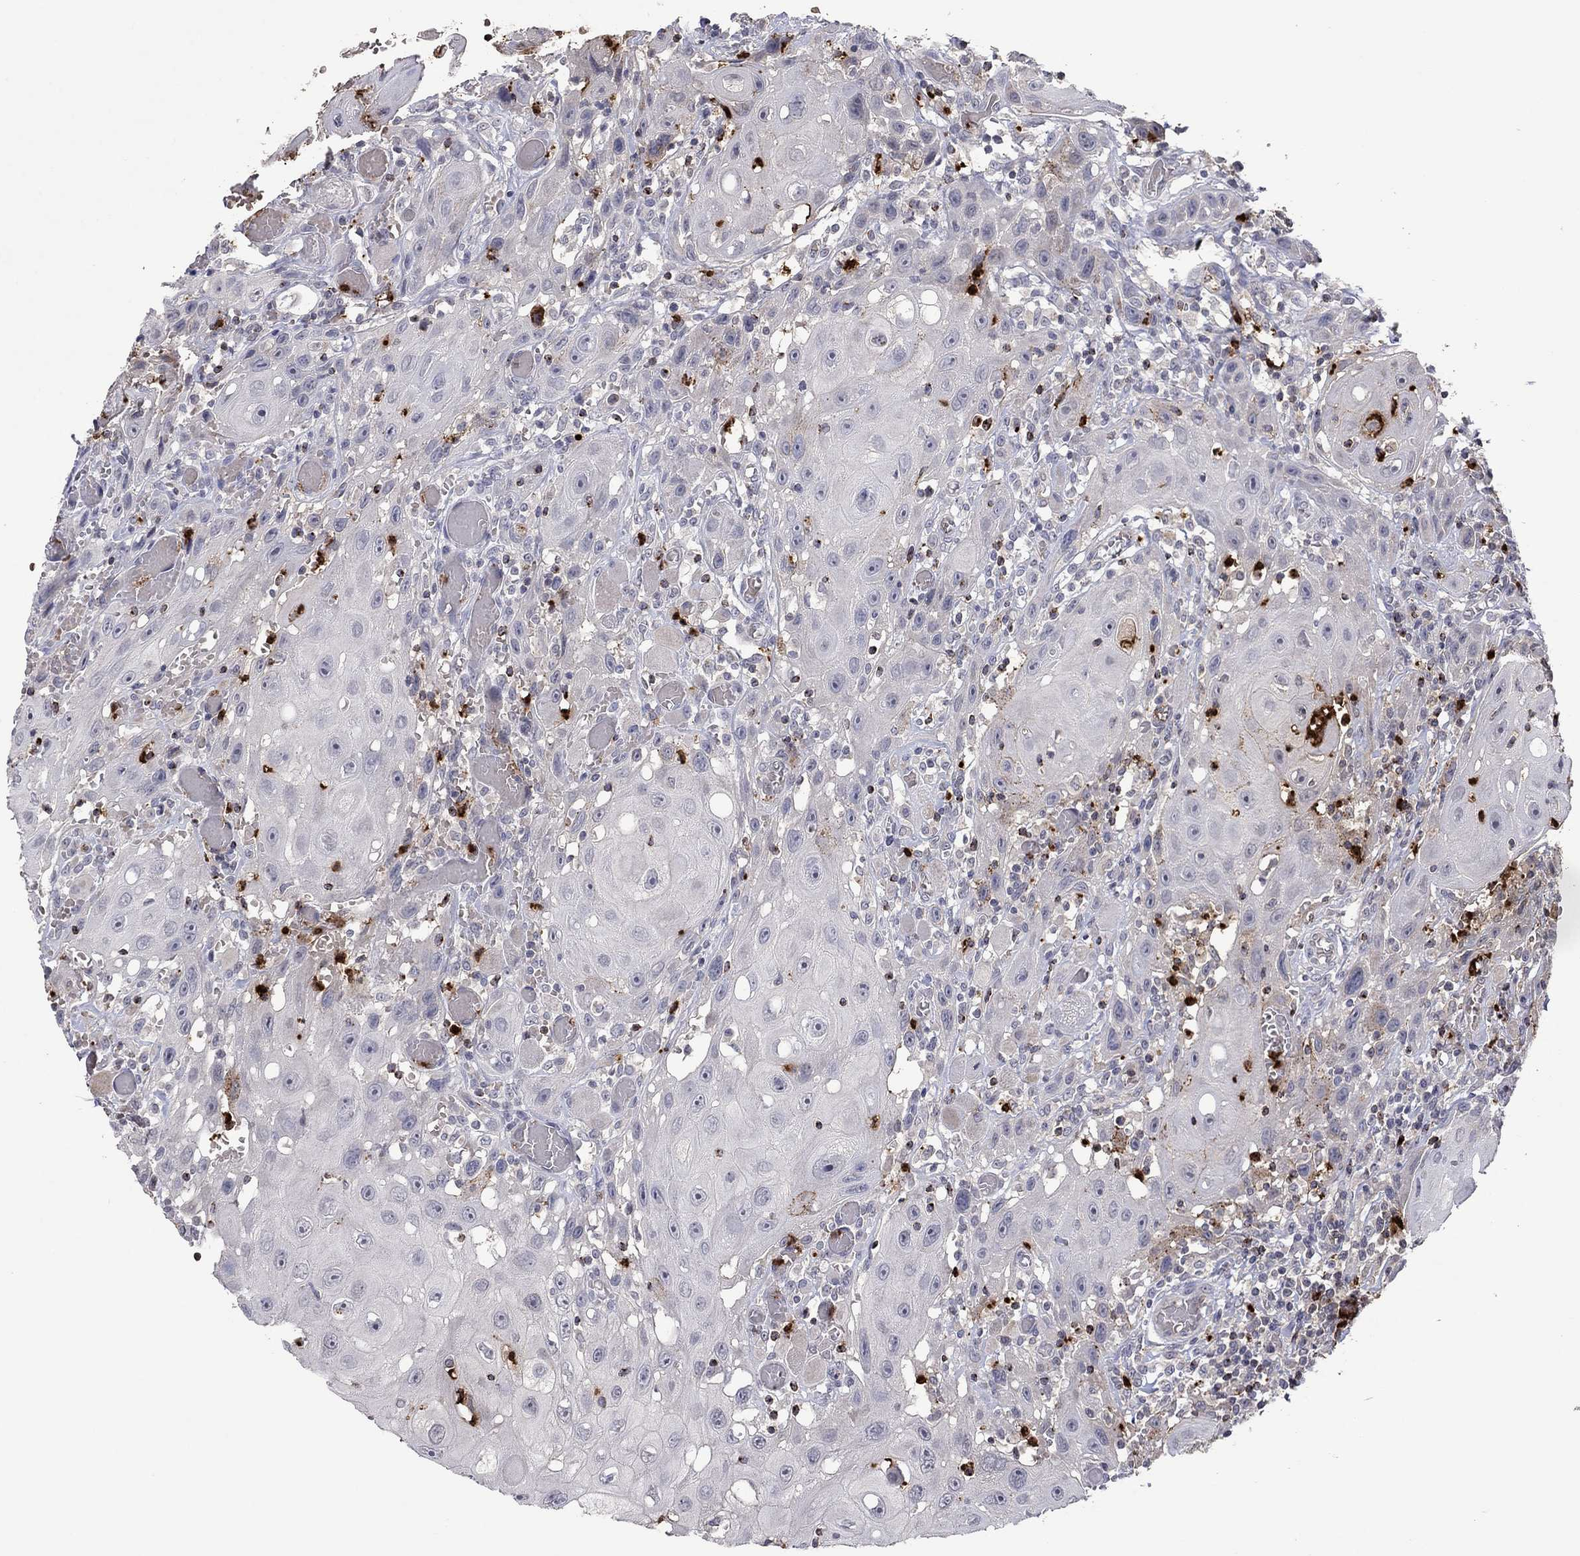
{"staining": {"intensity": "negative", "quantity": "none", "location": "none"}, "tissue": "head and neck cancer", "cell_type": "Tumor cells", "image_type": "cancer", "snomed": [{"axis": "morphology", "description": "Normal tissue, NOS"}, {"axis": "morphology", "description": "Squamous cell carcinoma, NOS"}, {"axis": "topography", "description": "Oral tissue"}, {"axis": "topography", "description": "Head-Neck"}], "caption": "Tumor cells are negative for brown protein staining in head and neck squamous cell carcinoma.", "gene": "CCL5", "patient": {"sex": "male", "age": 71}}